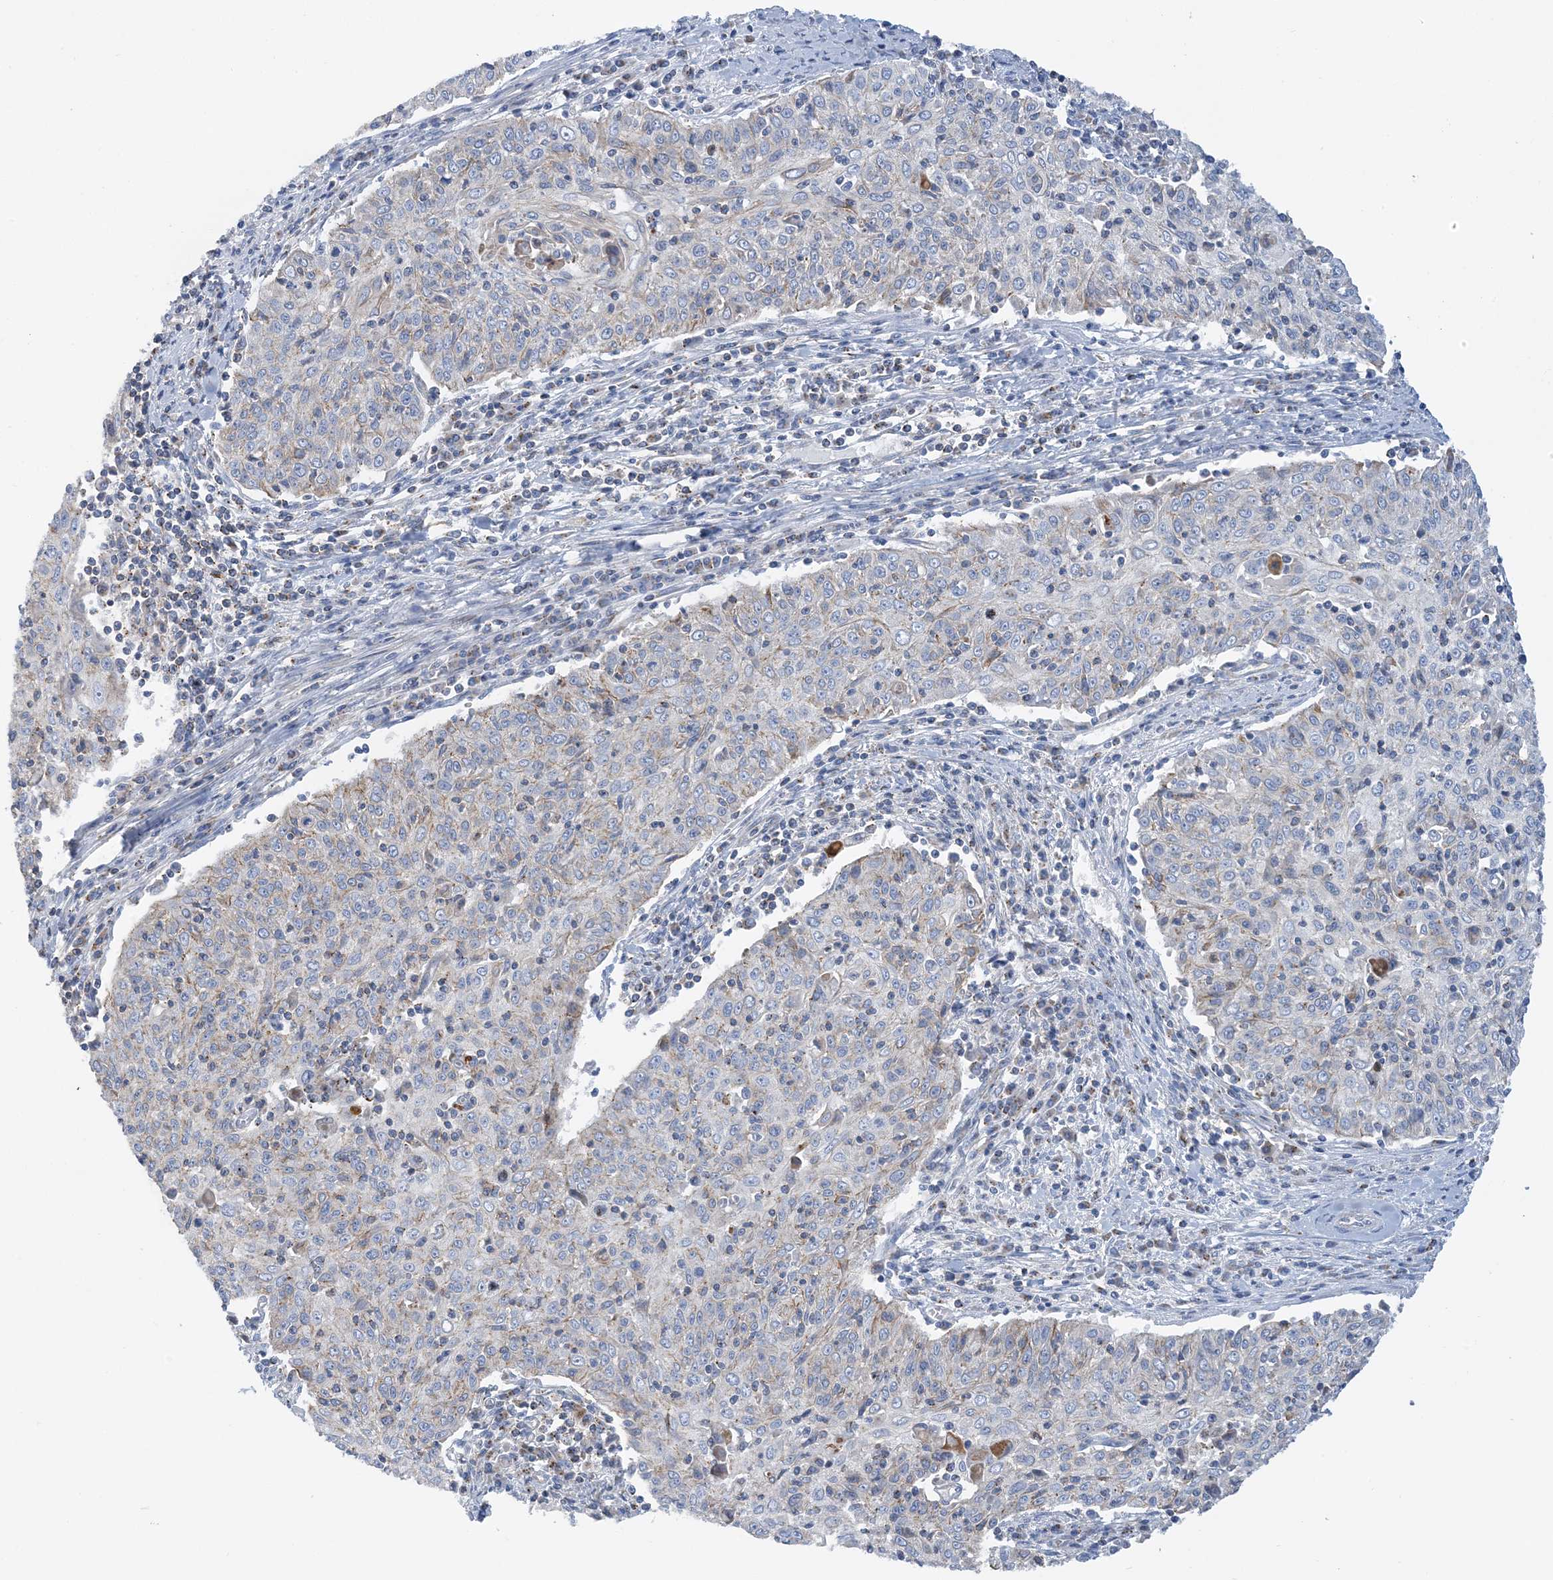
{"staining": {"intensity": "negative", "quantity": "none", "location": "none"}, "tissue": "cervical cancer", "cell_type": "Tumor cells", "image_type": "cancer", "snomed": [{"axis": "morphology", "description": "Squamous cell carcinoma, NOS"}, {"axis": "topography", "description": "Cervix"}], "caption": "DAB immunohistochemical staining of human cervical cancer (squamous cell carcinoma) exhibits no significant positivity in tumor cells. (DAB (3,3'-diaminobenzidine) immunohistochemistry with hematoxylin counter stain).", "gene": "CALHM5", "patient": {"sex": "female", "age": 48}}